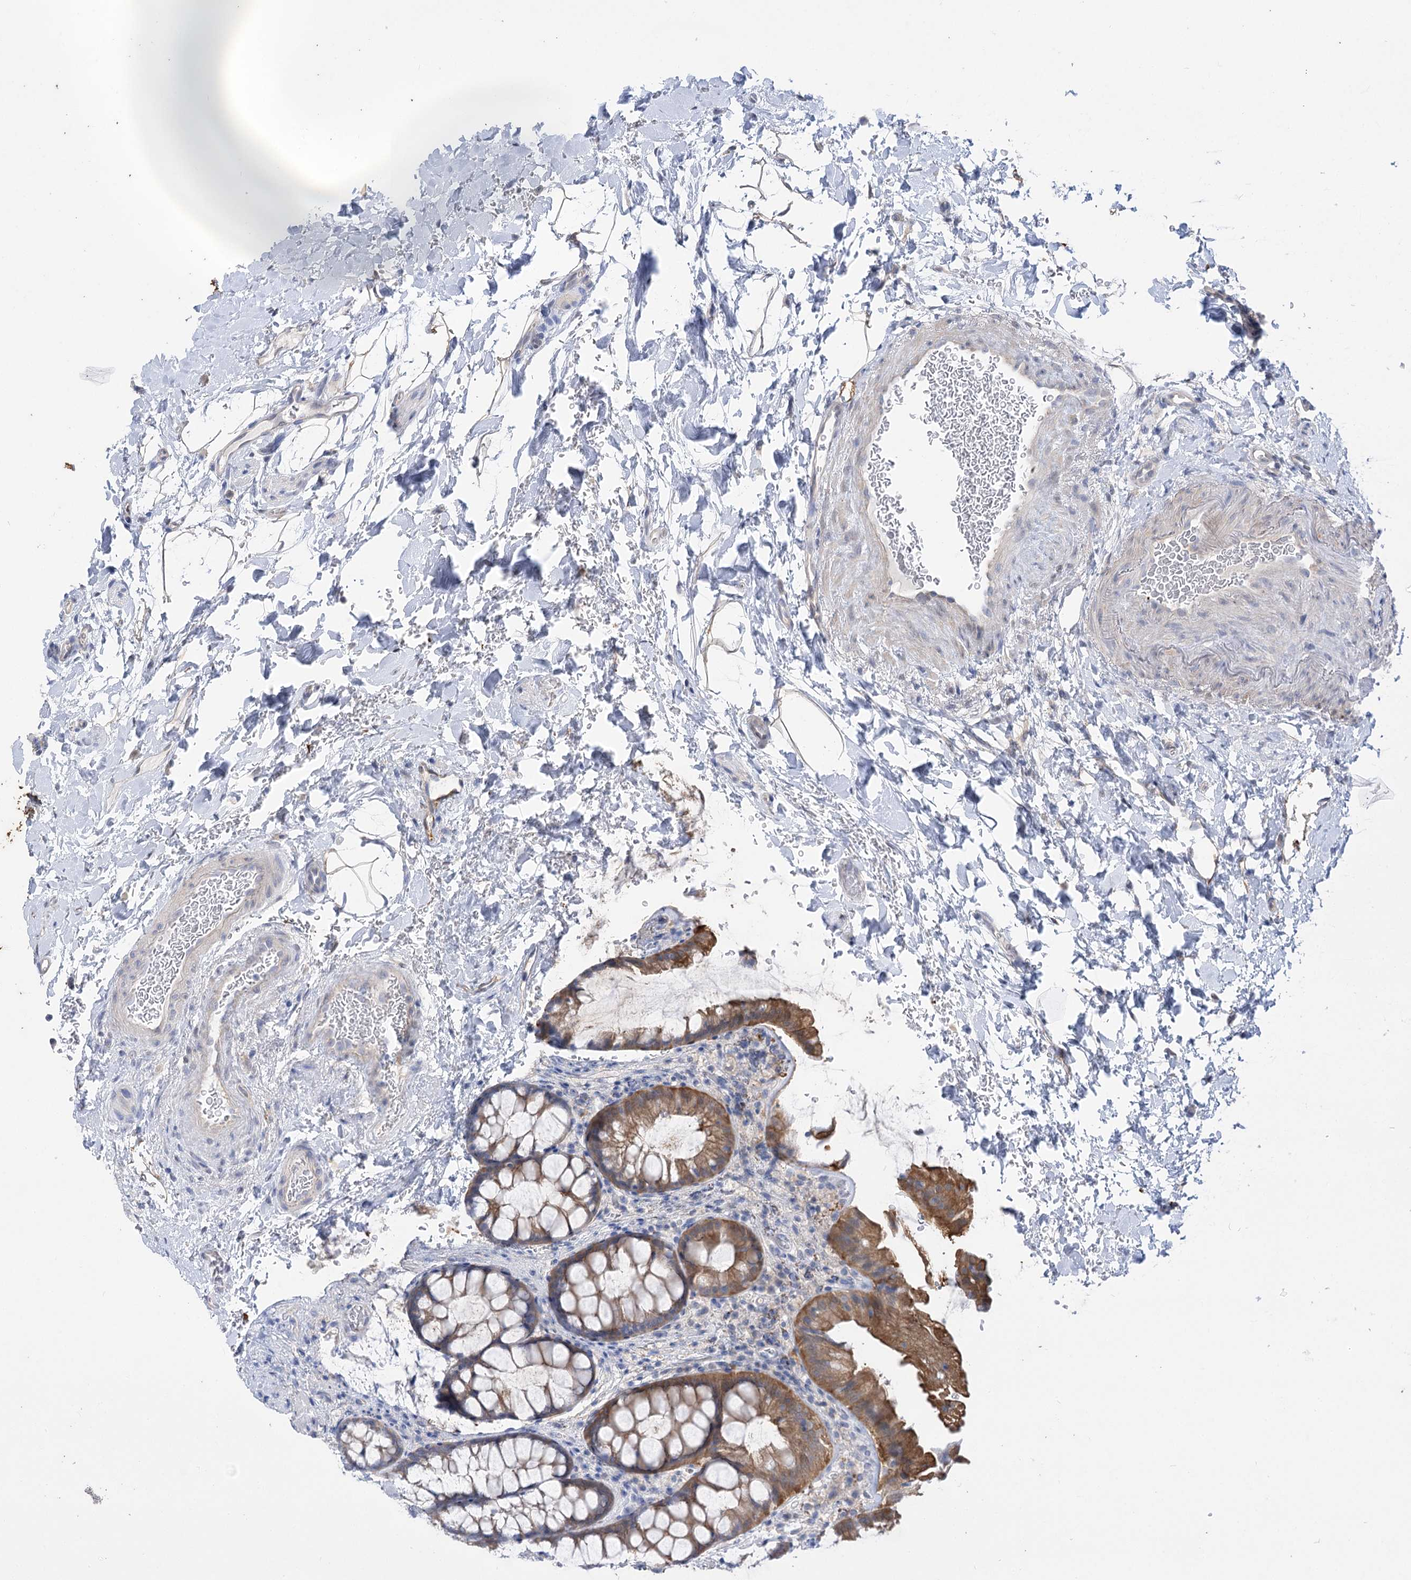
{"staining": {"intensity": "negative", "quantity": "none", "location": "none"}, "tissue": "colon", "cell_type": "Endothelial cells", "image_type": "normal", "snomed": [{"axis": "morphology", "description": "Normal tissue, NOS"}, {"axis": "topography", "description": "Colon"}], "caption": "There is no significant positivity in endothelial cells of colon. The staining is performed using DAB (3,3'-diaminobenzidine) brown chromogen with nuclei counter-stained in using hematoxylin.", "gene": "UGP2", "patient": {"sex": "female", "age": 62}}